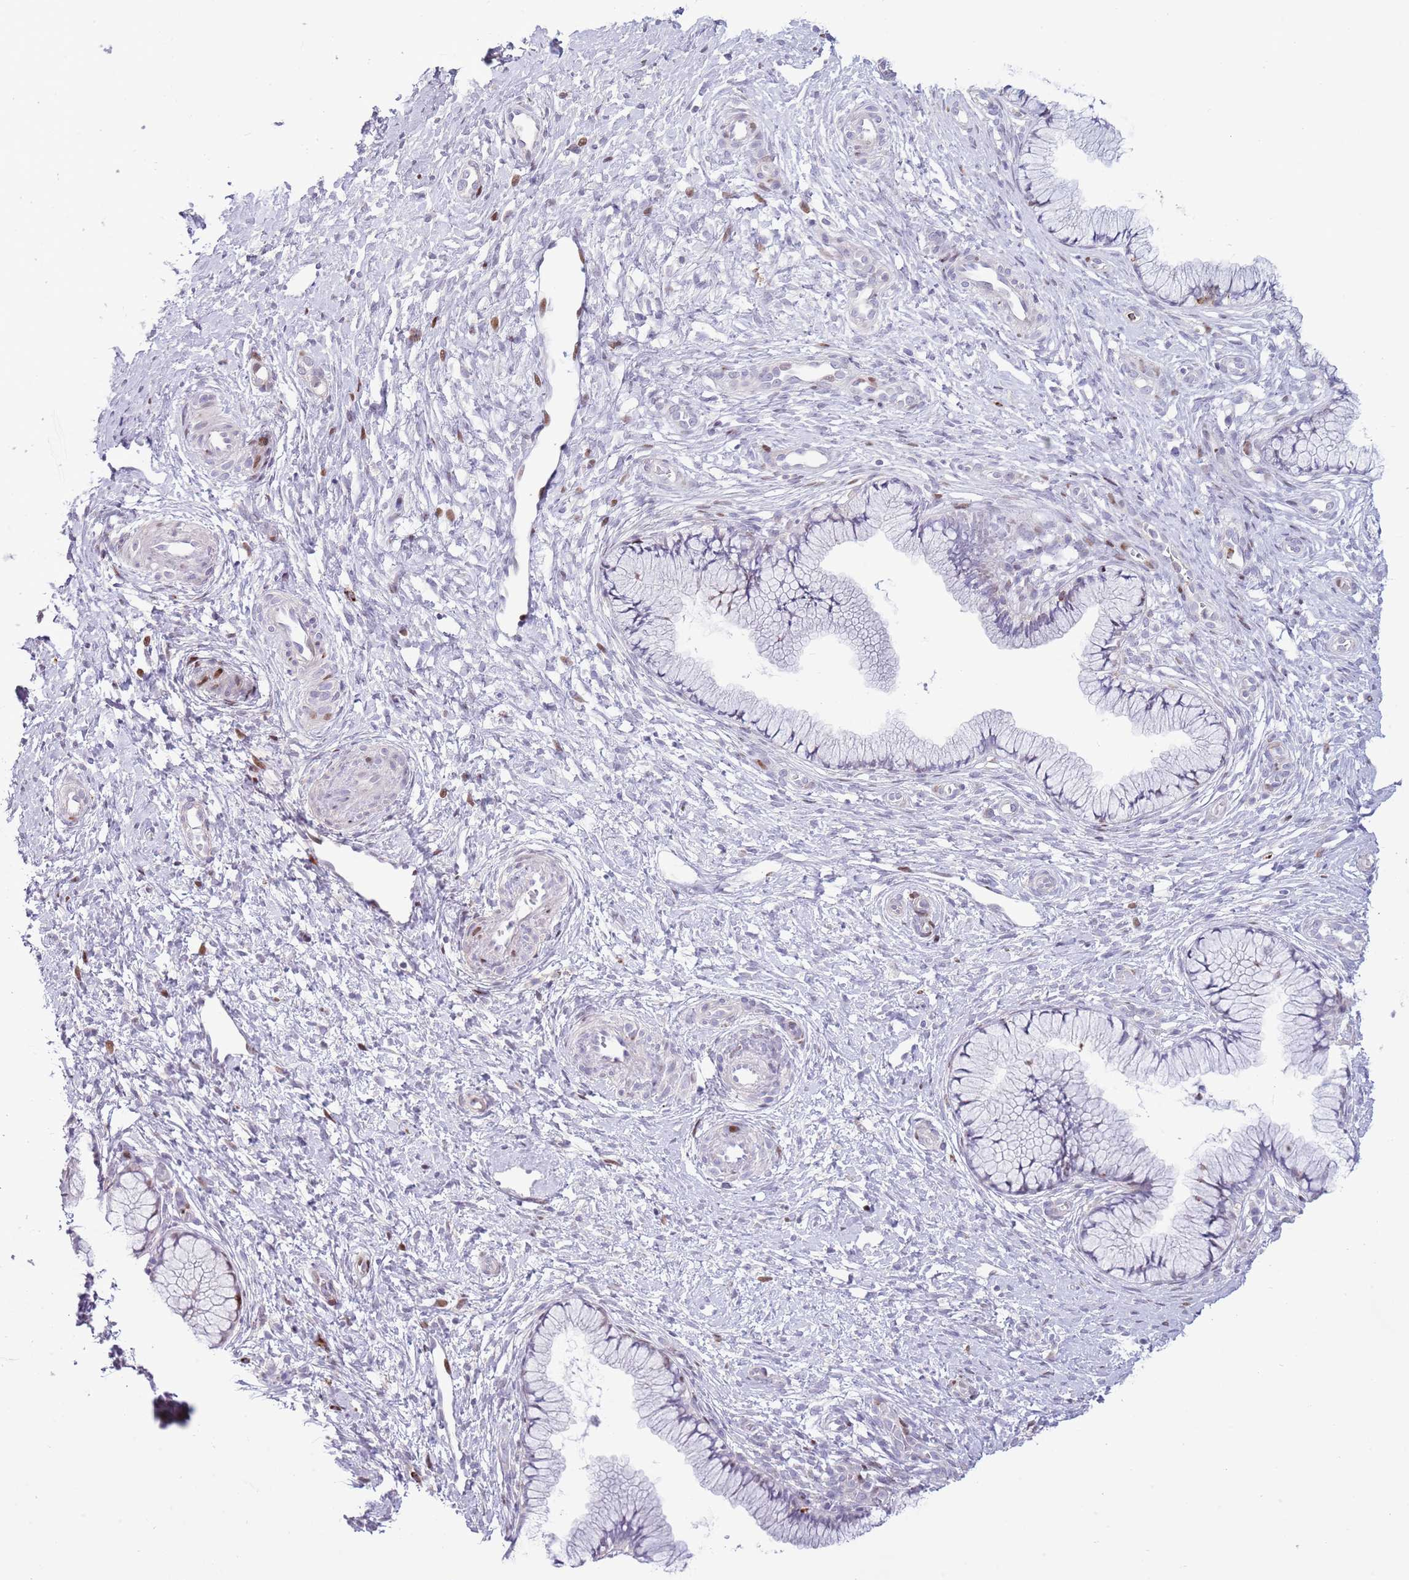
{"staining": {"intensity": "negative", "quantity": "none", "location": "none"}, "tissue": "cervix", "cell_type": "Glandular cells", "image_type": "normal", "snomed": [{"axis": "morphology", "description": "Normal tissue, NOS"}, {"axis": "topography", "description": "Cervix"}], "caption": "DAB immunohistochemical staining of benign cervix displays no significant staining in glandular cells. (DAB (3,3'-diaminobenzidine) immunohistochemistry (IHC) with hematoxylin counter stain).", "gene": "ANO8", "patient": {"sex": "female", "age": 36}}